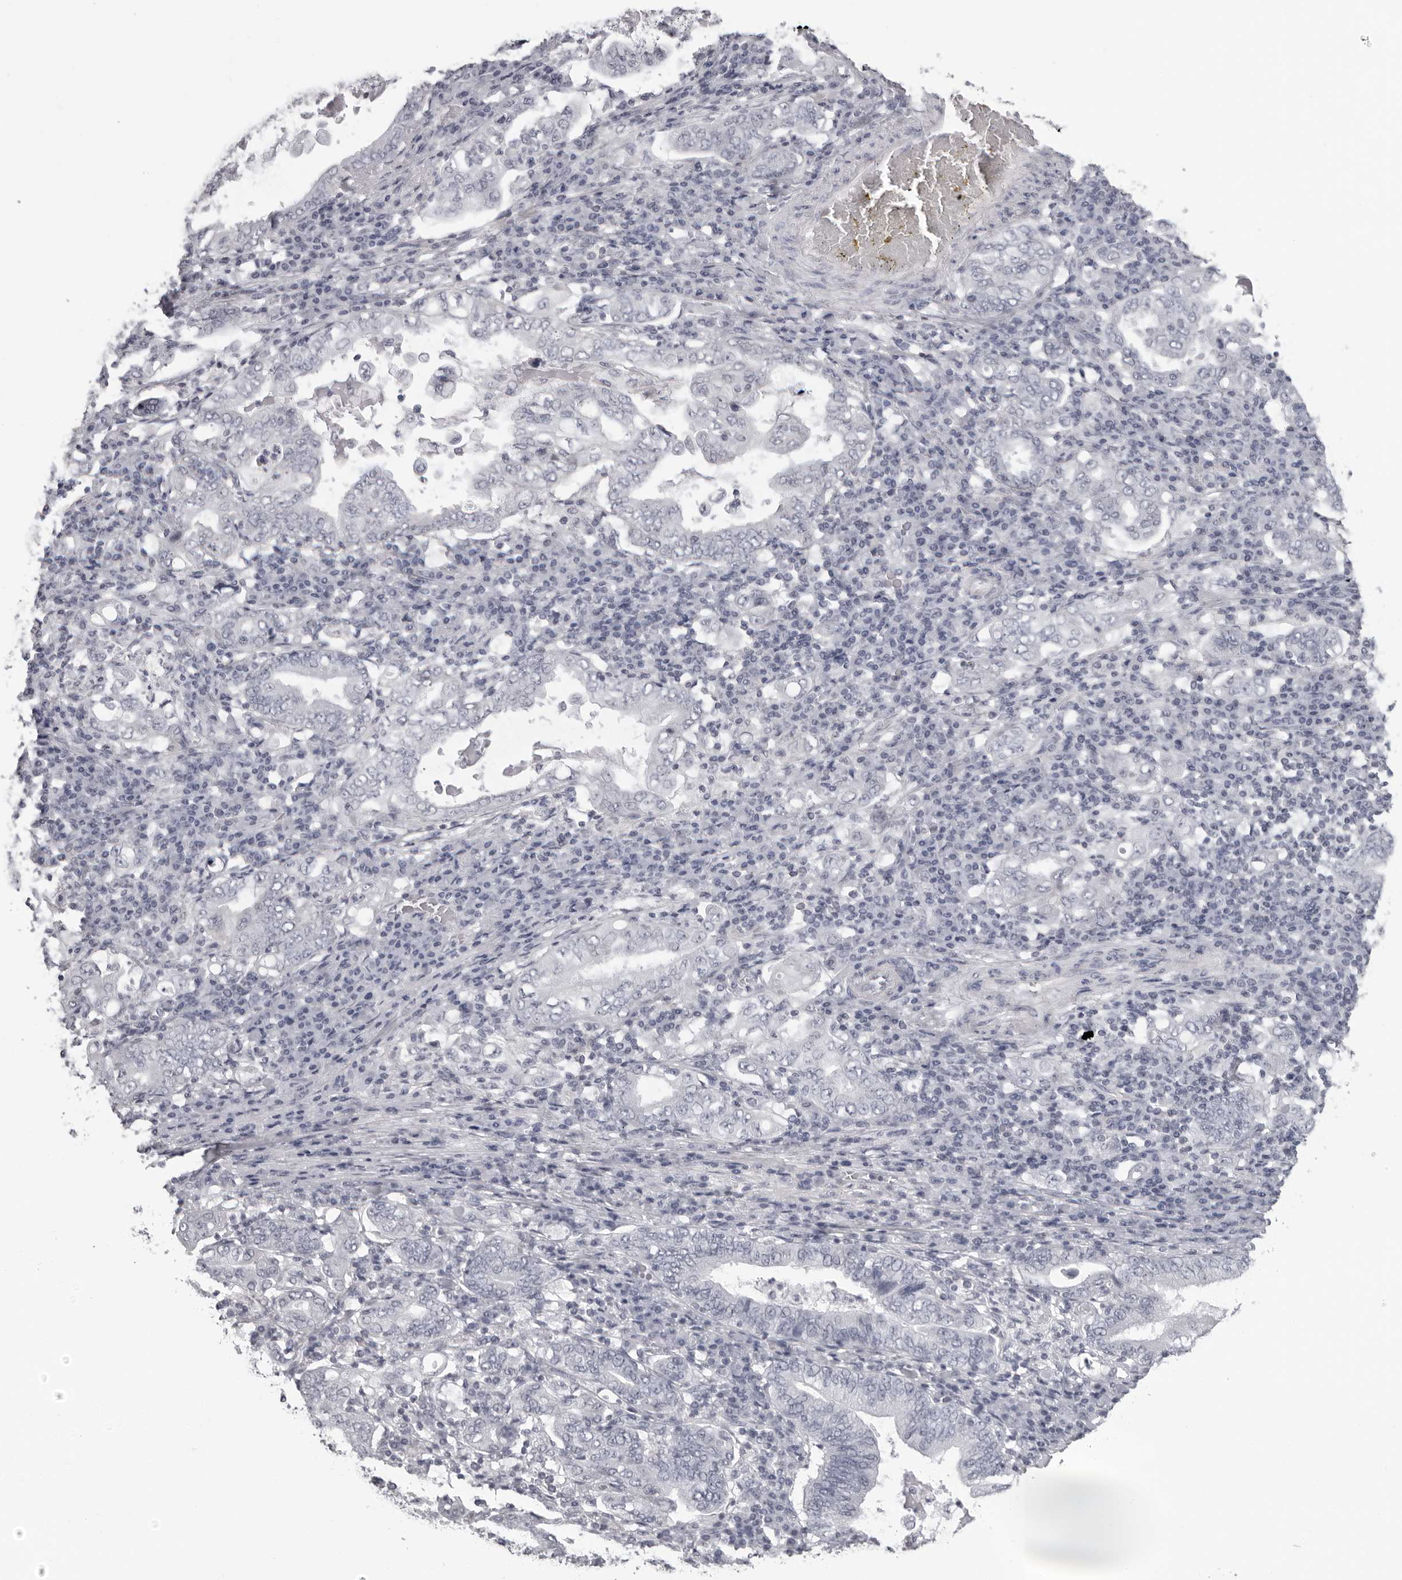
{"staining": {"intensity": "negative", "quantity": "none", "location": "none"}, "tissue": "stomach cancer", "cell_type": "Tumor cells", "image_type": "cancer", "snomed": [{"axis": "morphology", "description": "Normal tissue, NOS"}, {"axis": "morphology", "description": "Adenocarcinoma, NOS"}, {"axis": "topography", "description": "Esophagus"}, {"axis": "topography", "description": "Stomach, upper"}, {"axis": "topography", "description": "Peripheral nerve tissue"}], "caption": "The histopathology image demonstrates no significant staining in tumor cells of stomach cancer (adenocarcinoma).", "gene": "DNALI1", "patient": {"sex": "male", "age": 62}}